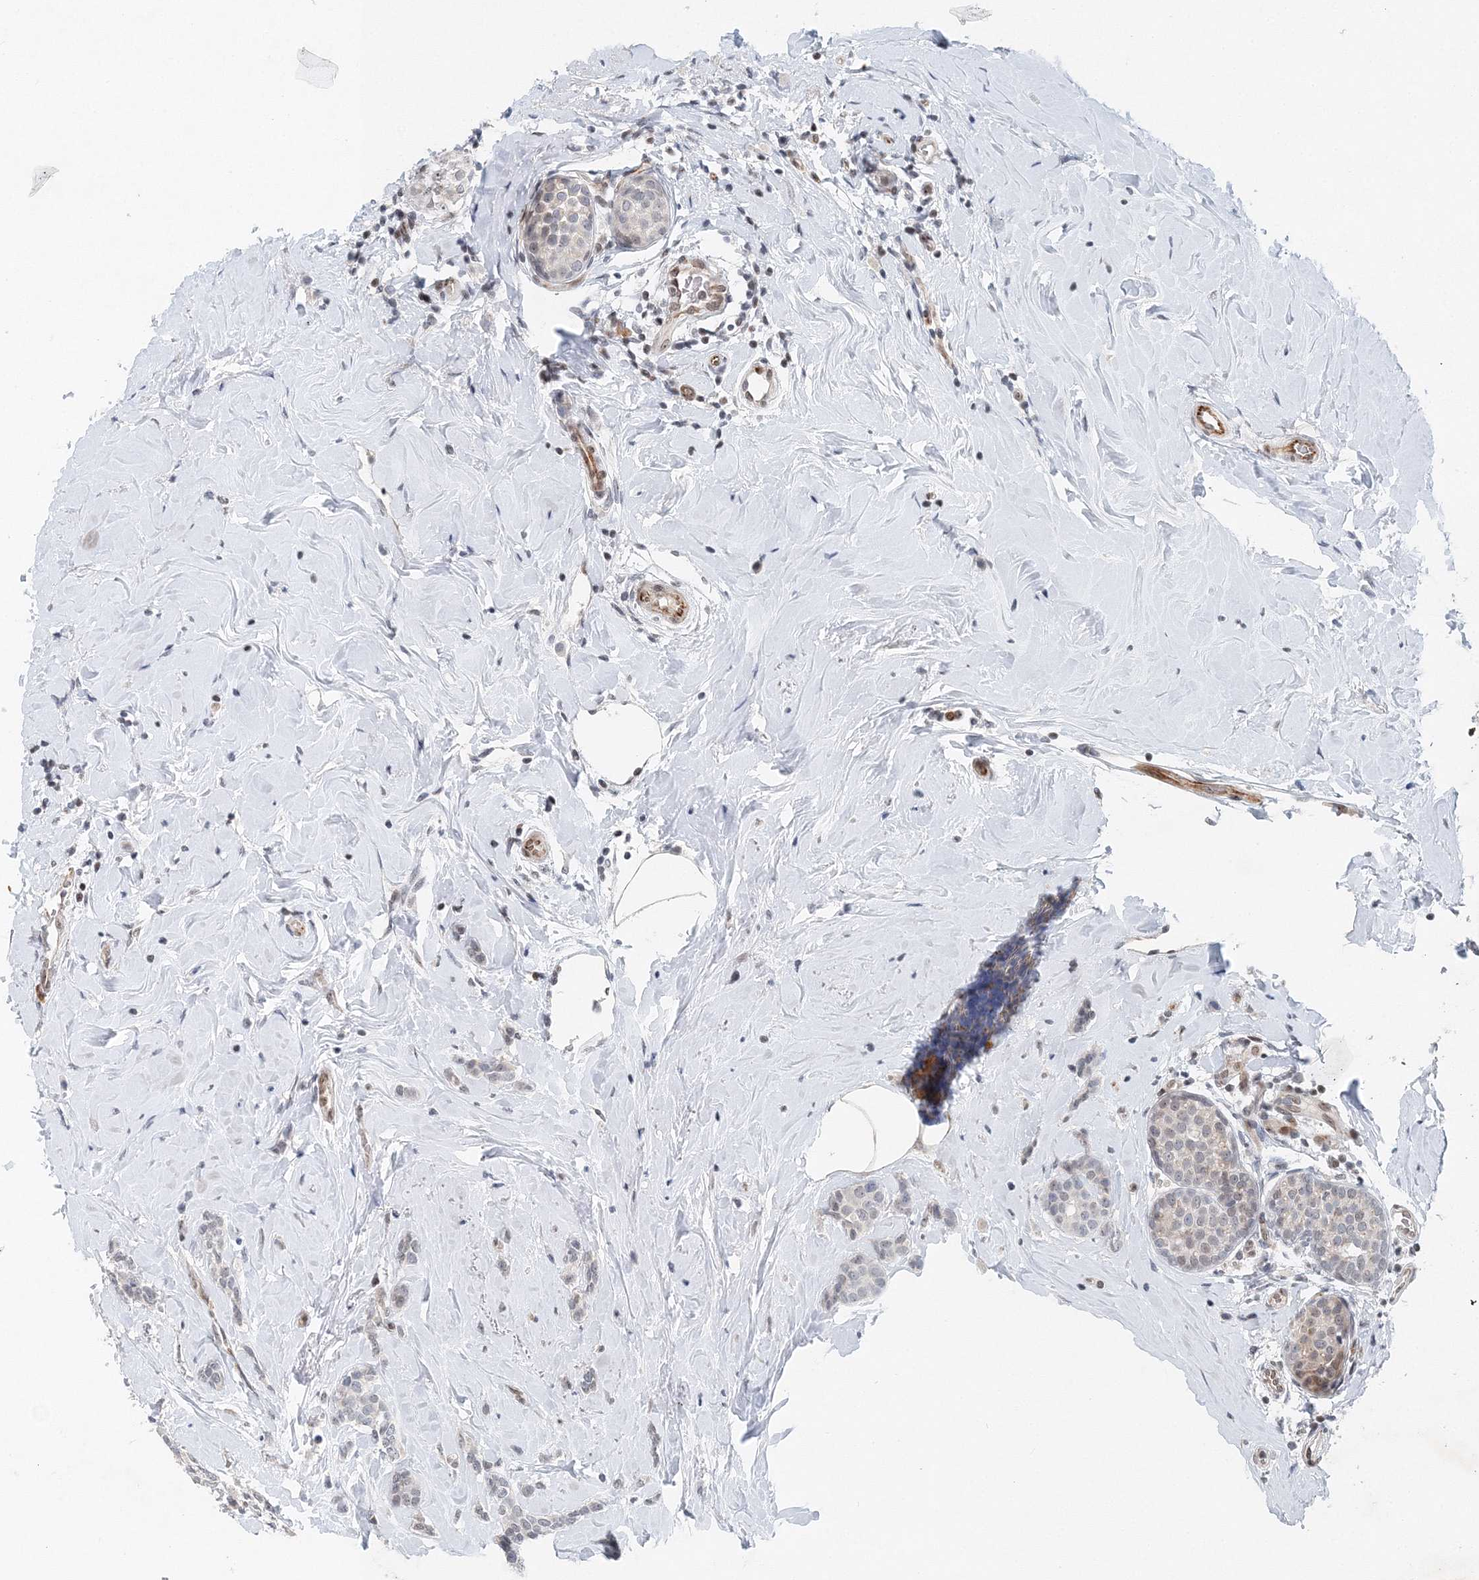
{"staining": {"intensity": "negative", "quantity": "none", "location": "none"}, "tissue": "breast cancer", "cell_type": "Tumor cells", "image_type": "cancer", "snomed": [{"axis": "morphology", "description": "Lobular carcinoma, in situ"}, {"axis": "morphology", "description": "Lobular carcinoma"}, {"axis": "topography", "description": "Breast"}], "caption": "DAB immunohistochemical staining of lobular carcinoma in situ (breast) displays no significant staining in tumor cells.", "gene": "UIMC1", "patient": {"sex": "female", "age": 41}}